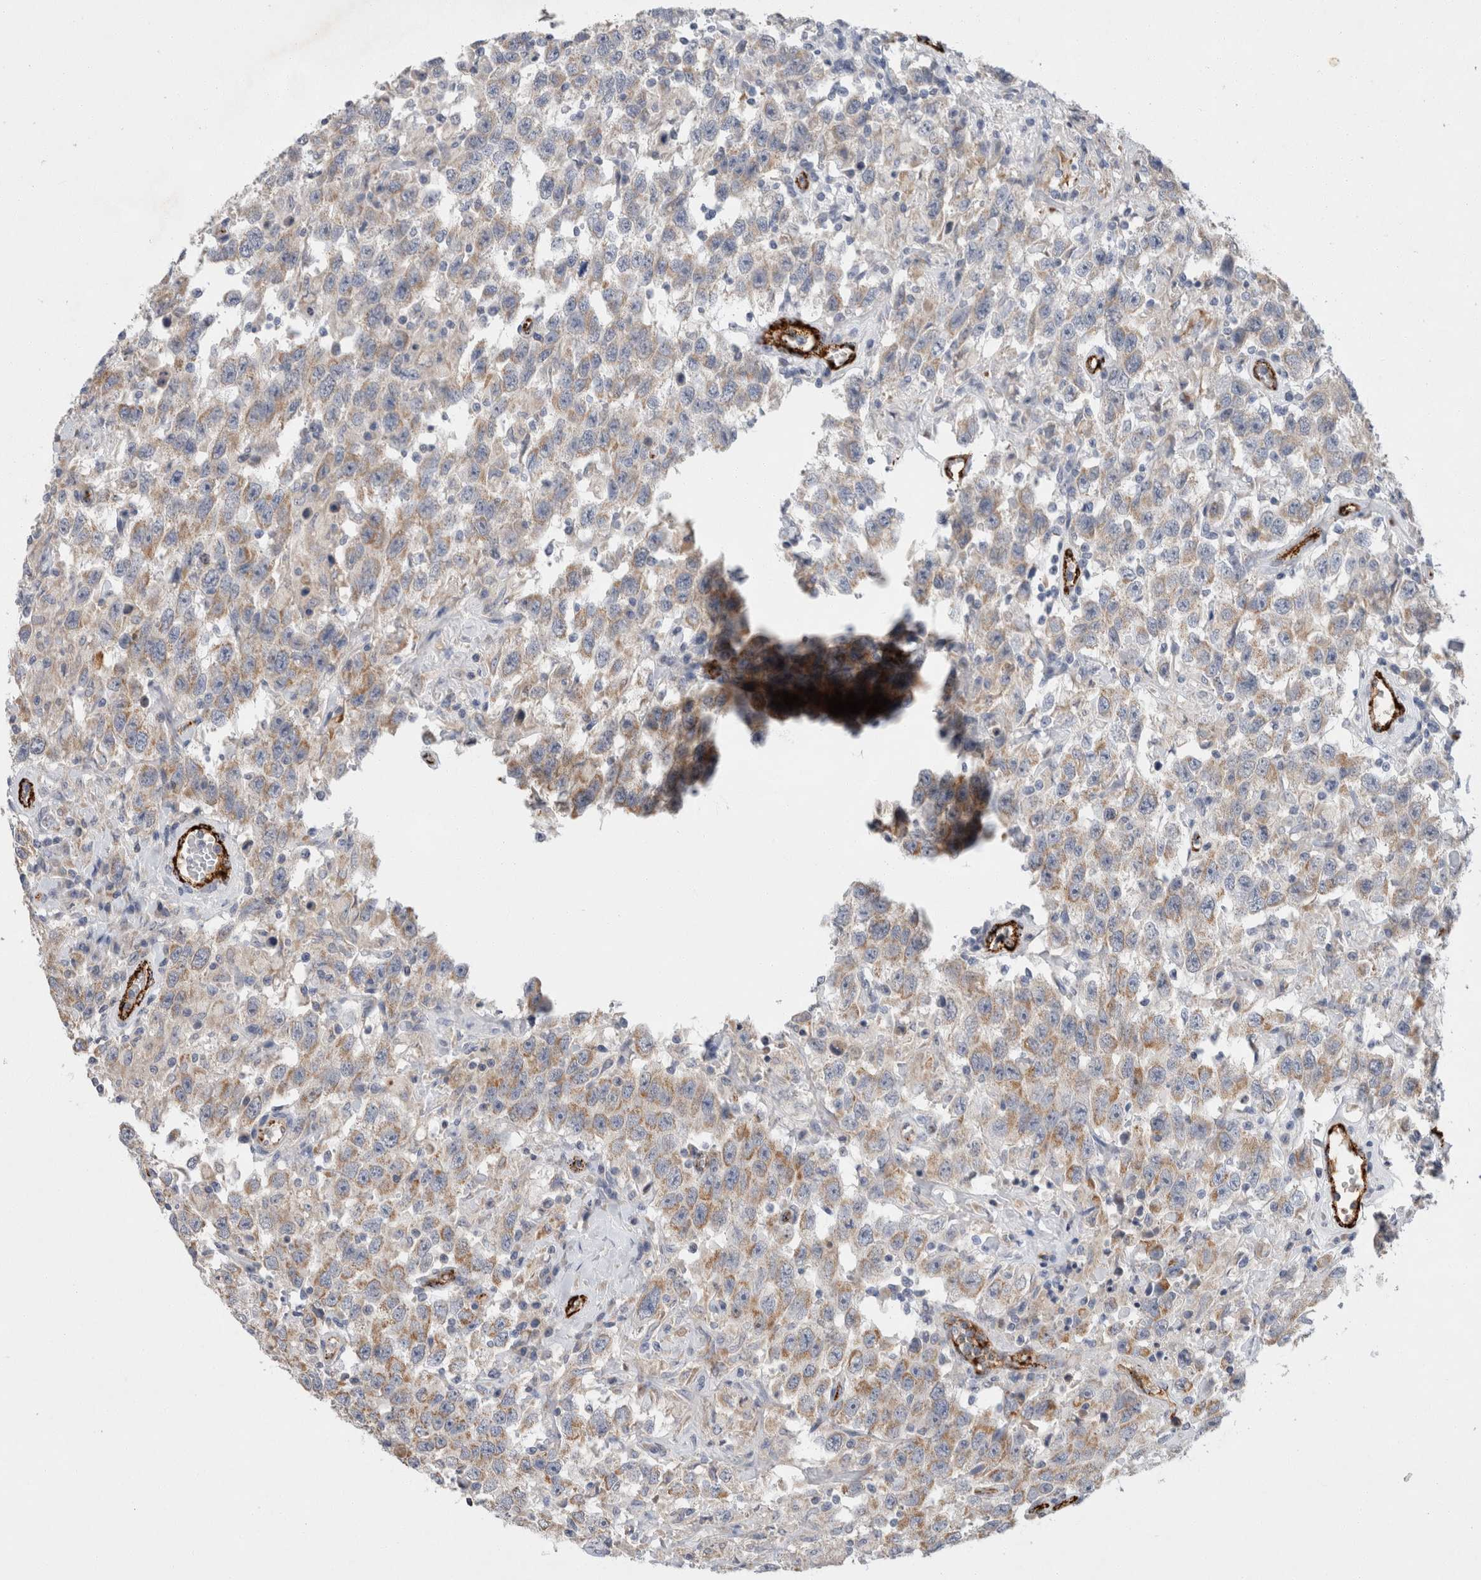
{"staining": {"intensity": "moderate", "quantity": "25%-75%", "location": "cytoplasmic/membranous"}, "tissue": "testis cancer", "cell_type": "Tumor cells", "image_type": "cancer", "snomed": [{"axis": "morphology", "description": "Seminoma, NOS"}, {"axis": "topography", "description": "Testis"}], "caption": "Human seminoma (testis) stained with a brown dye exhibits moderate cytoplasmic/membranous positive staining in about 25%-75% of tumor cells.", "gene": "IARS2", "patient": {"sex": "male", "age": 41}}